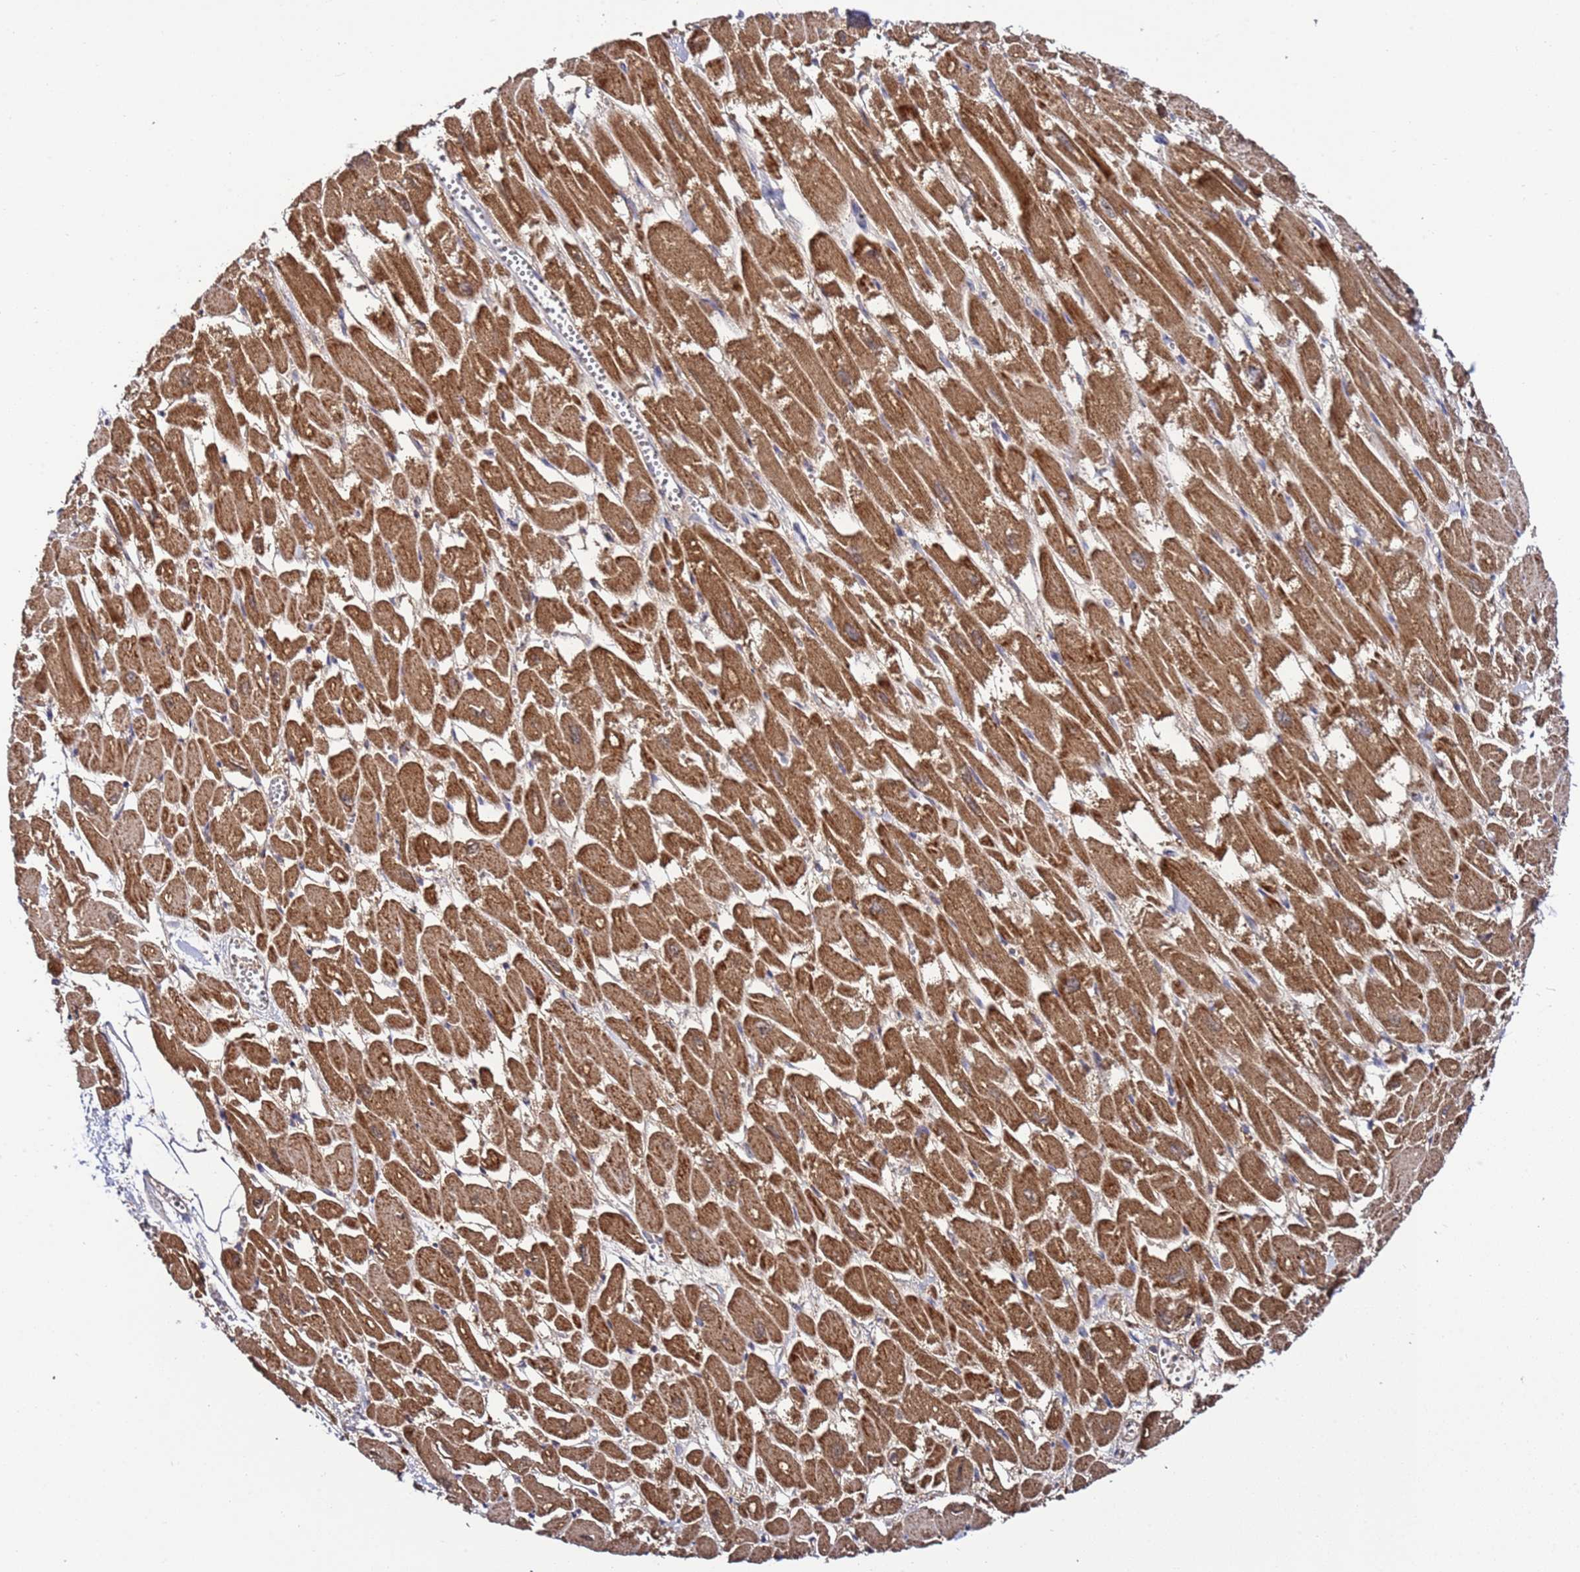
{"staining": {"intensity": "strong", "quantity": ">75%", "location": "cytoplasmic/membranous"}, "tissue": "heart muscle", "cell_type": "Cardiomyocytes", "image_type": "normal", "snomed": [{"axis": "morphology", "description": "Normal tissue, NOS"}, {"axis": "topography", "description": "Heart"}], "caption": "Heart muscle stained for a protein (brown) demonstrates strong cytoplasmic/membranous positive staining in approximately >75% of cardiomyocytes.", "gene": "TMEM176B", "patient": {"sex": "male", "age": 54}}